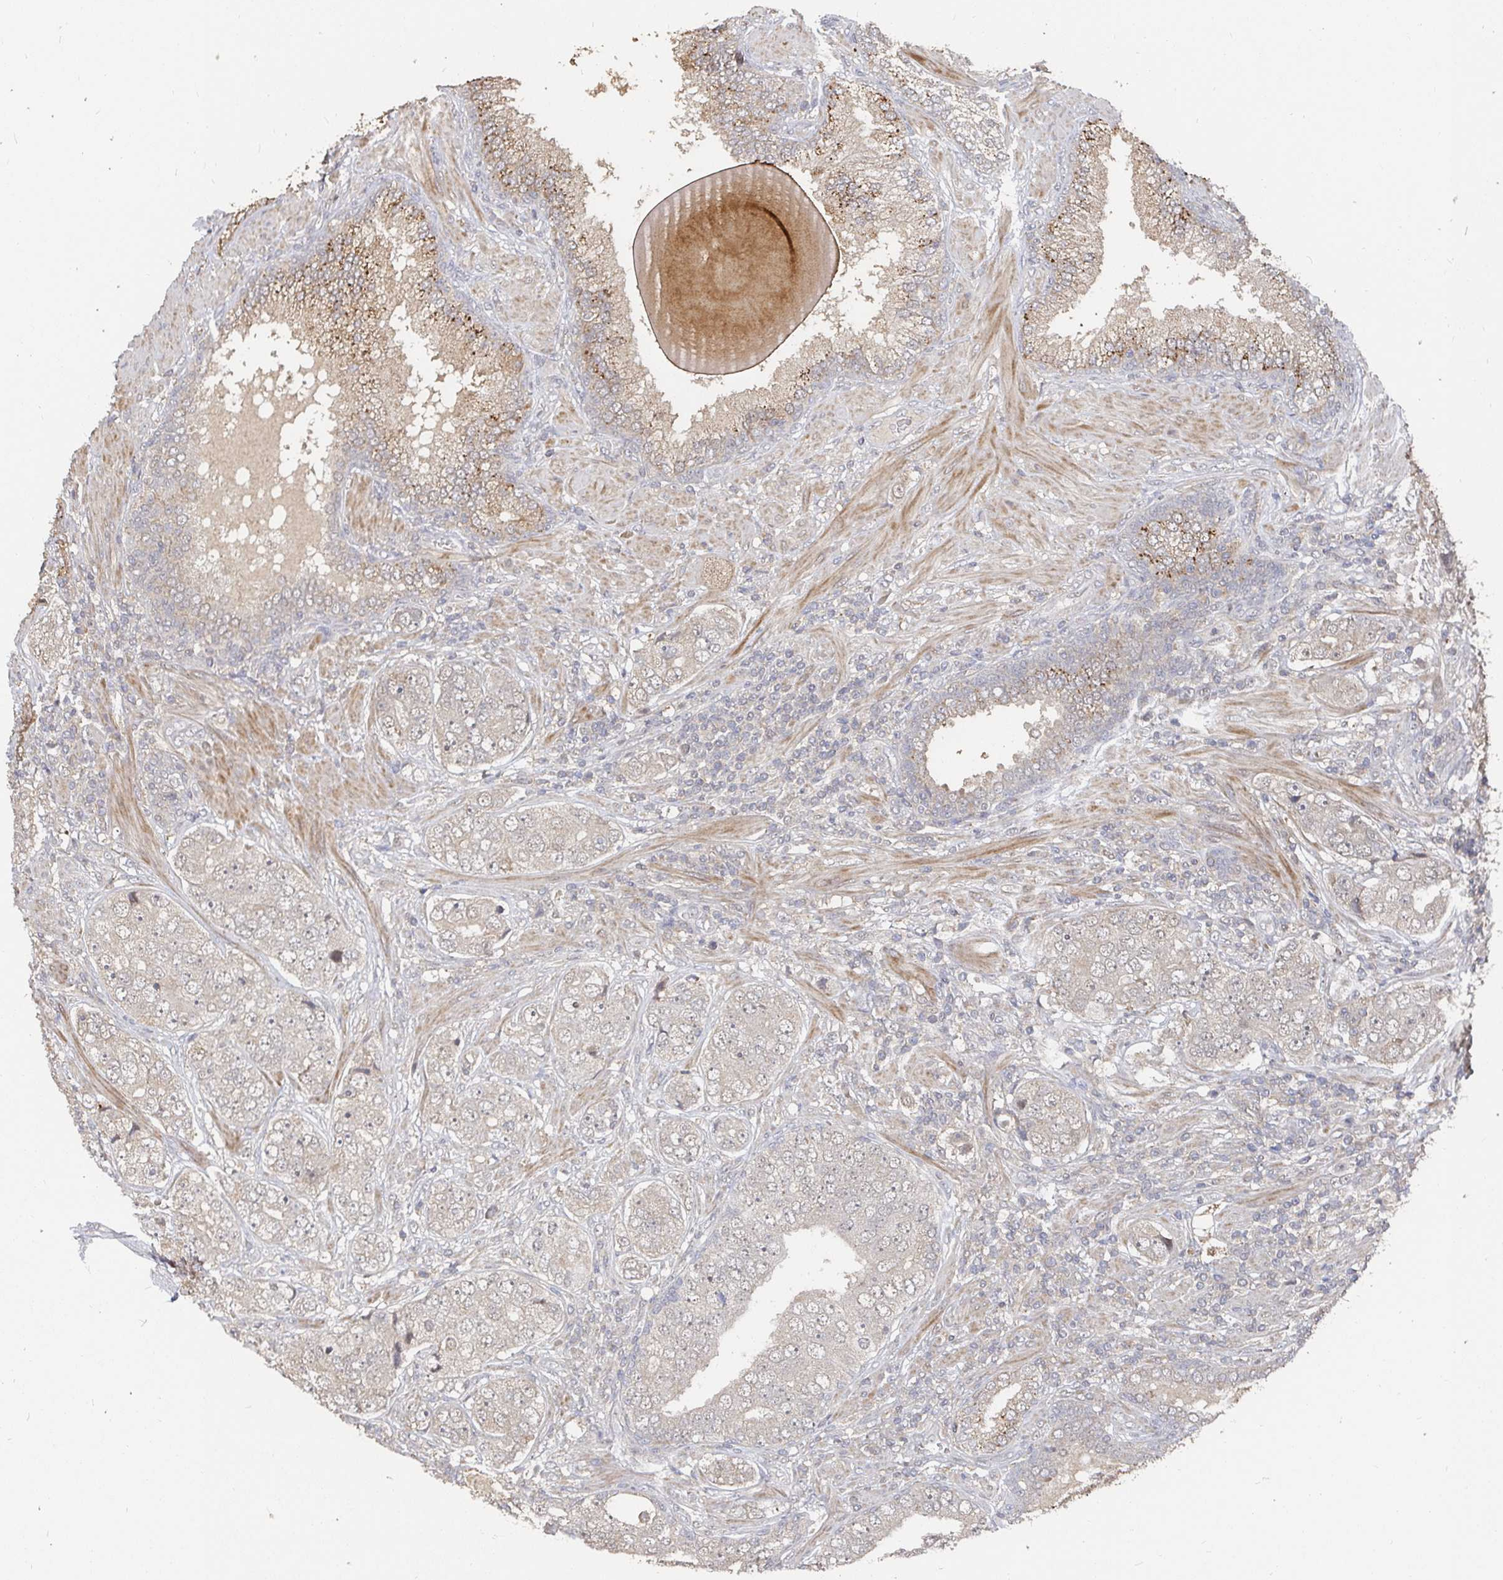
{"staining": {"intensity": "weak", "quantity": "25%-75%", "location": "cytoplasmic/membranous"}, "tissue": "prostate cancer", "cell_type": "Tumor cells", "image_type": "cancer", "snomed": [{"axis": "morphology", "description": "Adenocarcinoma, High grade"}, {"axis": "topography", "description": "Prostate"}], "caption": "Immunohistochemistry (IHC) (DAB (3,3'-diaminobenzidine)) staining of human prostate high-grade adenocarcinoma displays weak cytoplasmic/membranous protein expression in approximately 25%-75% of tumor cells. (IHC, brightfield microscopy, high magnification).", "gene": "LRP5", "patient": {"sex": "male", "age": 60}}